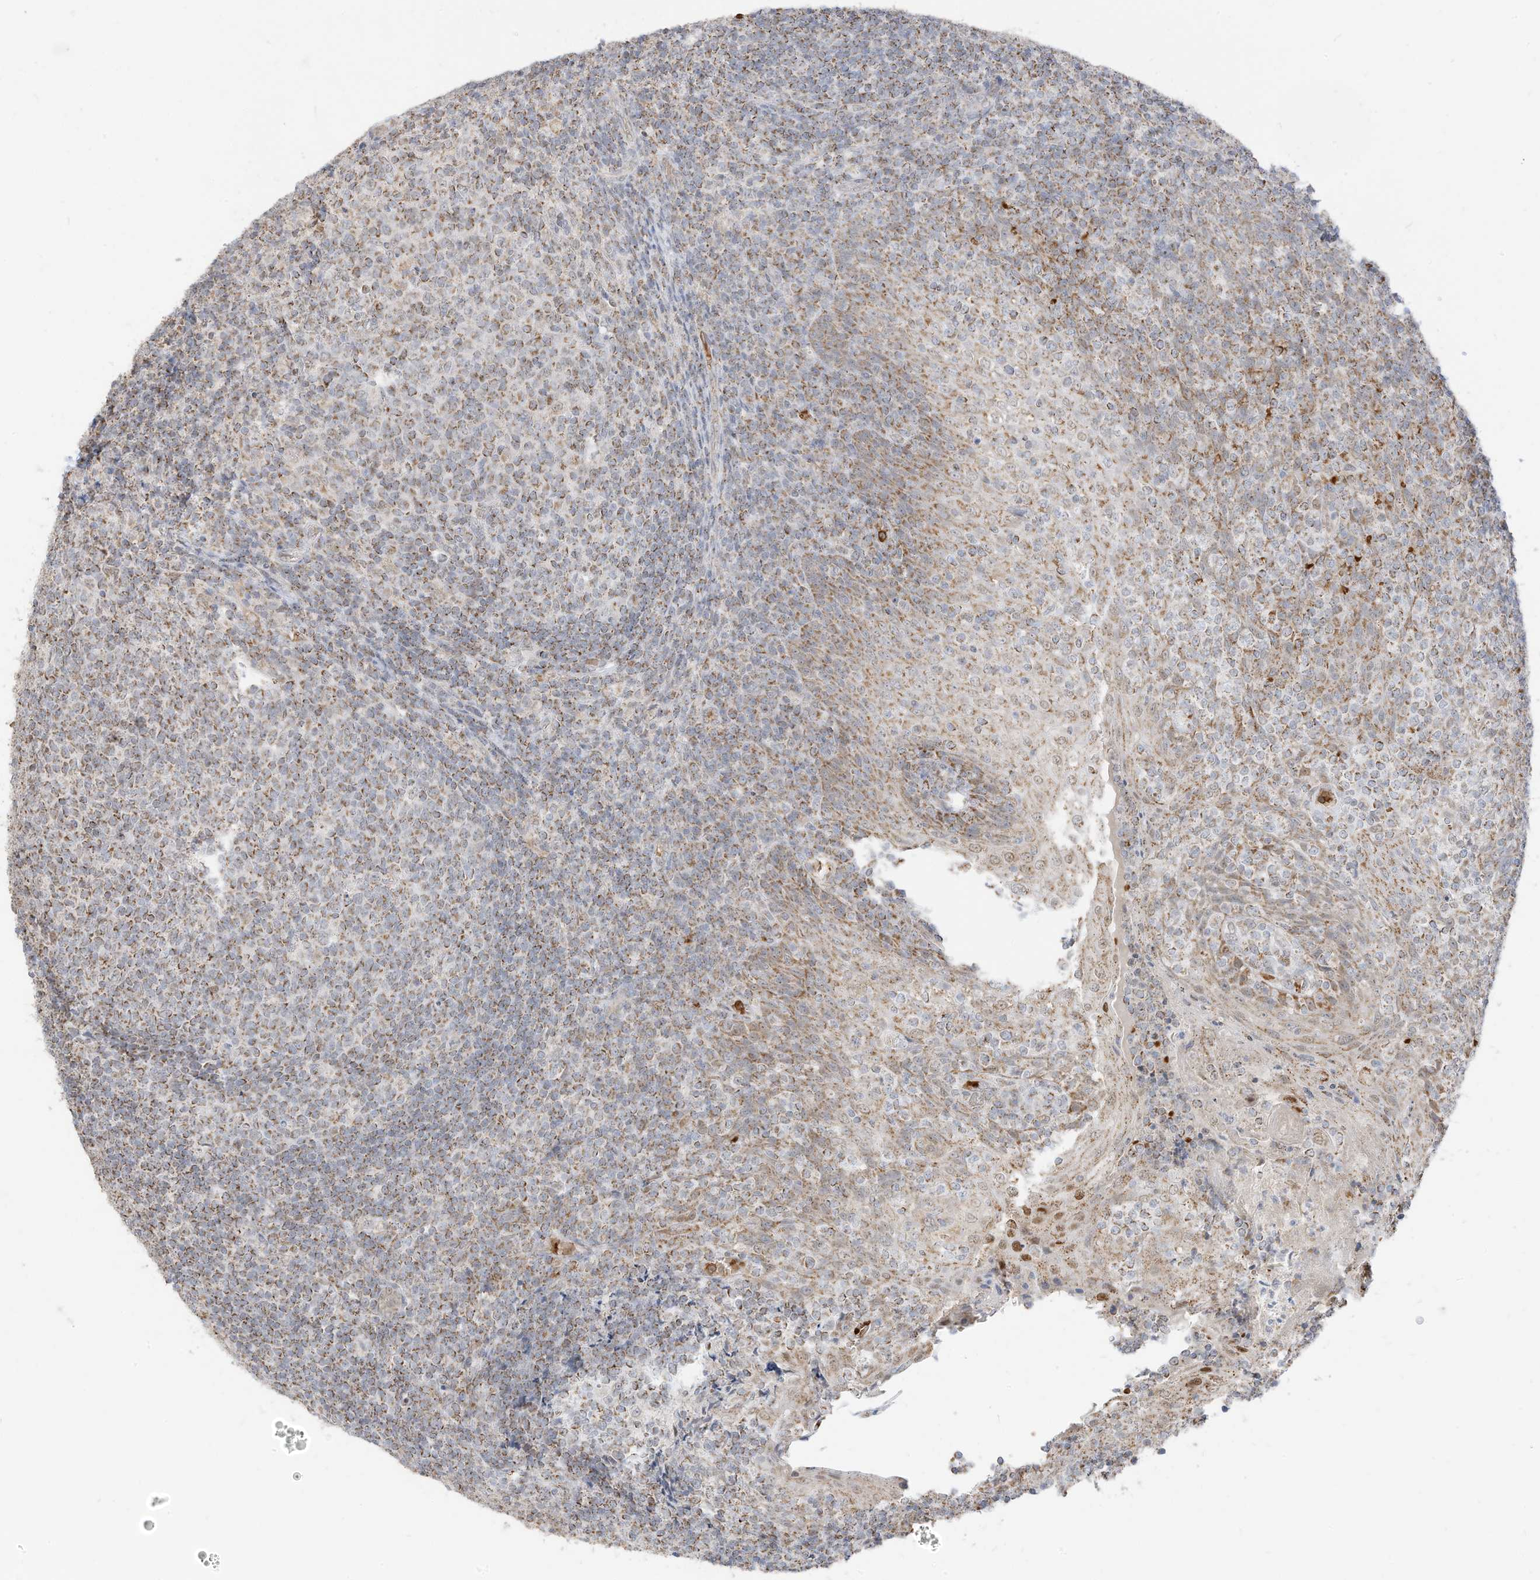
{"staining": {"intensity": "moderate", "quantity": "25%-75%", "location": "cytoplasmic/membranous"}, "tissue": "tonsil", "cell_type": "Germinal center cells", "image_type": "normal", "snomed": [{"axis": "morphology", "description": "Normal tissue, NOS"}, {"axis": "topography", "description": "Tonsil"}], "caption": "The immunohistochemical stain highlights moderate cytoplasmic/membranous positivity in germinal center cells of normal tonsil.", "gene": "MTUS2", "patient": {"sex": "female", "age": 19}}